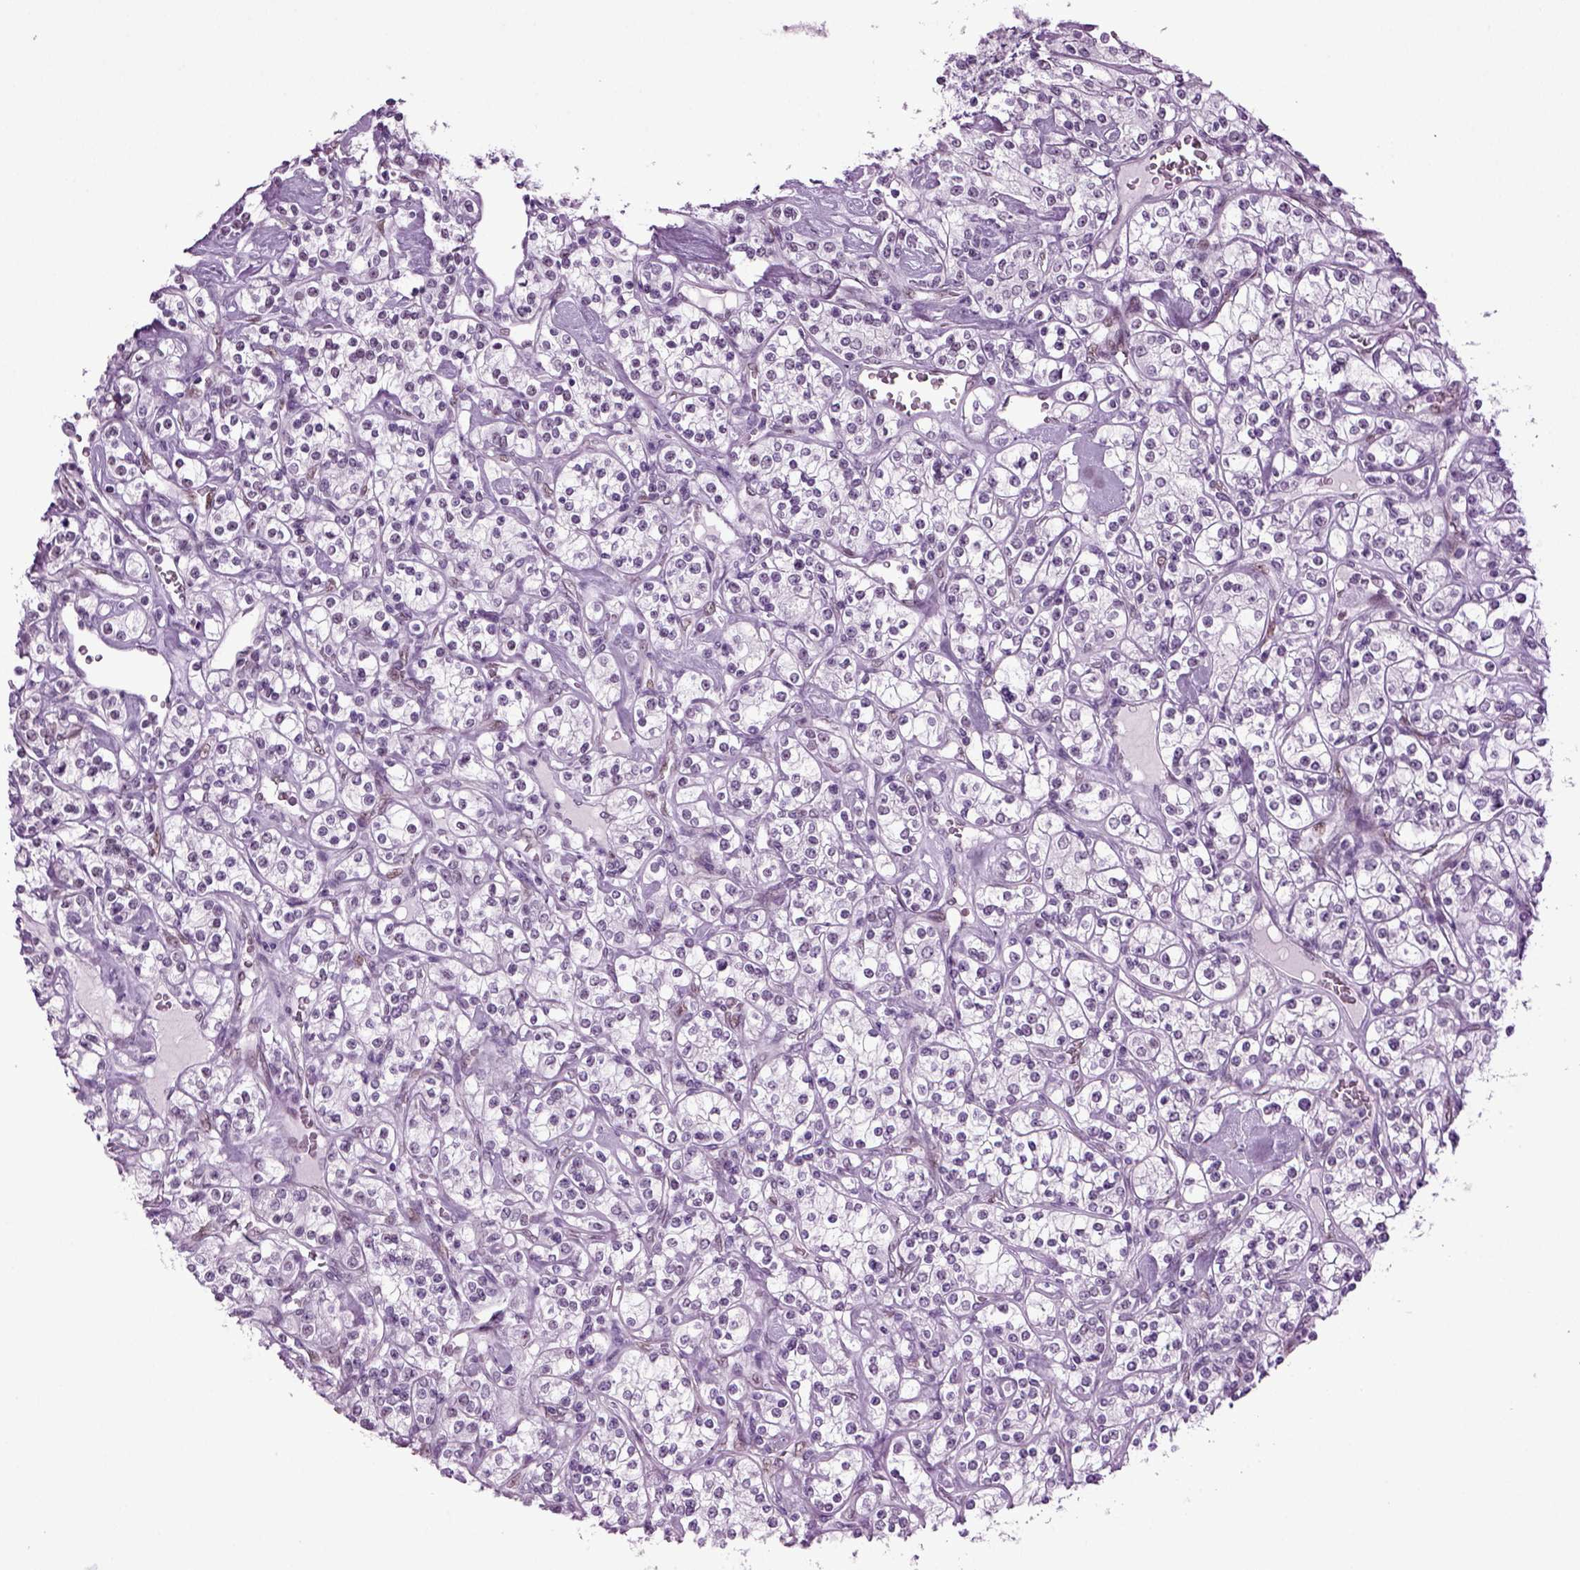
{"staining": {"intensity": "negative", "quantity": "none", "location": "none"}, "tissue": "renal cancer", "cell_type": "Tumor cells", "image_type": "cancer", "snomed": [{"axis": "morphology", "description": "Adenocarcinoma, NOS"}, {"axis": "topography", "description": "Kidney"}], "caption": "Immunohistochemistry (IHC) micrograph of neoplastic tissue: human renal cancer (adenocarcinoma) stained with DAB demonstrates no significant protein expression in tumor cells. The staining was performed using DAB (3,3'-diaminobenzidine) to visualize the protein expression in brown, while the nuclei were stained in blue with hematoxylin (Magnification: 20x).", "gene": "RFX3", "patient": {"sex": "male", "age": 77}}